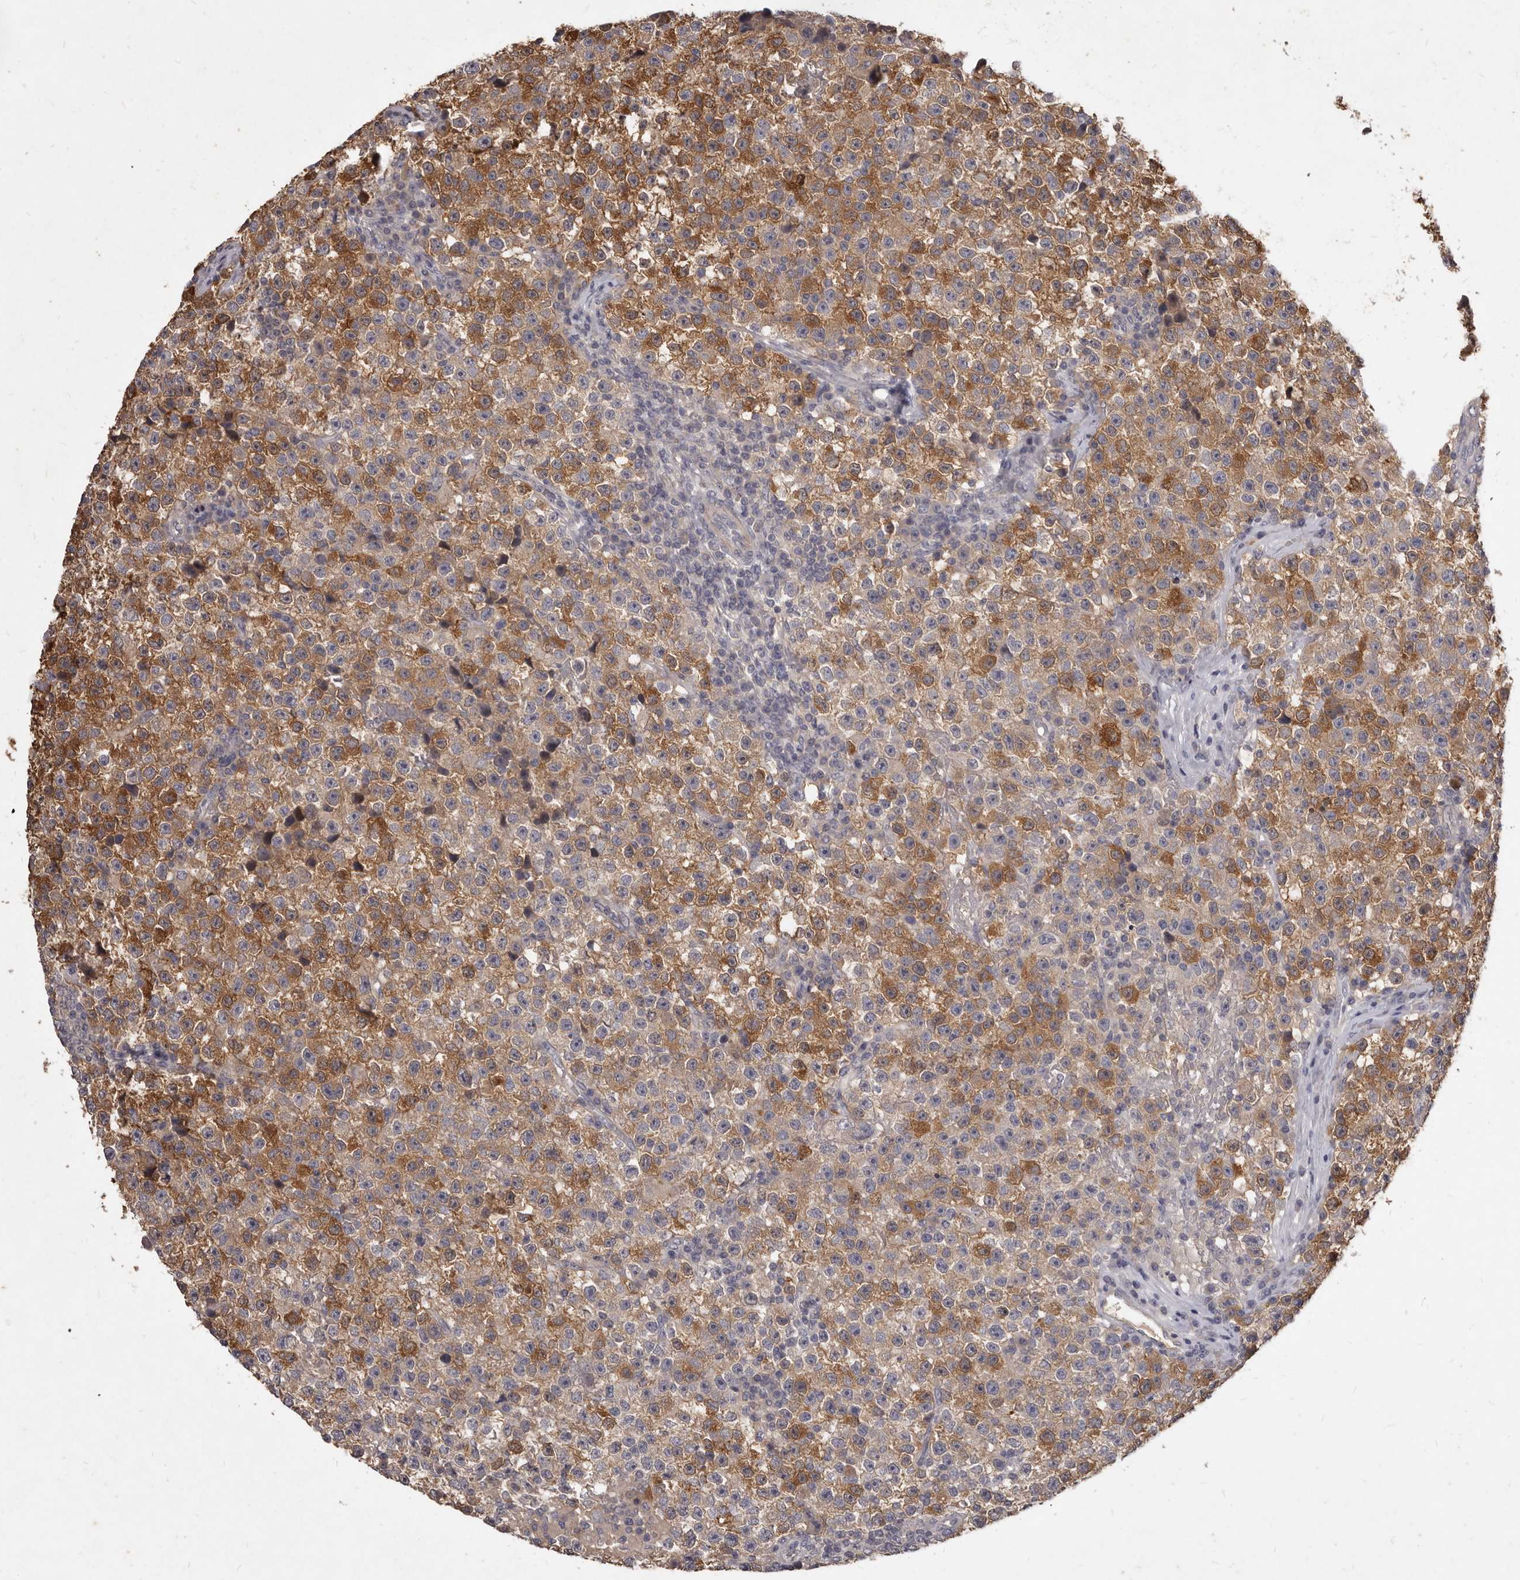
{"staining": {"intensity": "moderate", "quantity": ">75%", "location": "cytoplasmic/membranous"}, "tissue": "testis cancer", "cell_type": "Tumor cells", "image_type": "cancer", "snomed": [{"axis": "morphology", "description": "Seminoma, NOS"}, {"axis": "topography", "description": "Testis"}], "caption": "Testis seminoma stained for a protein reveals moderate cytoplasmic/membranous positivity in tumor cells.", "gene": "GPRC5C", "patient": {"sex": "male", "age": 22}}